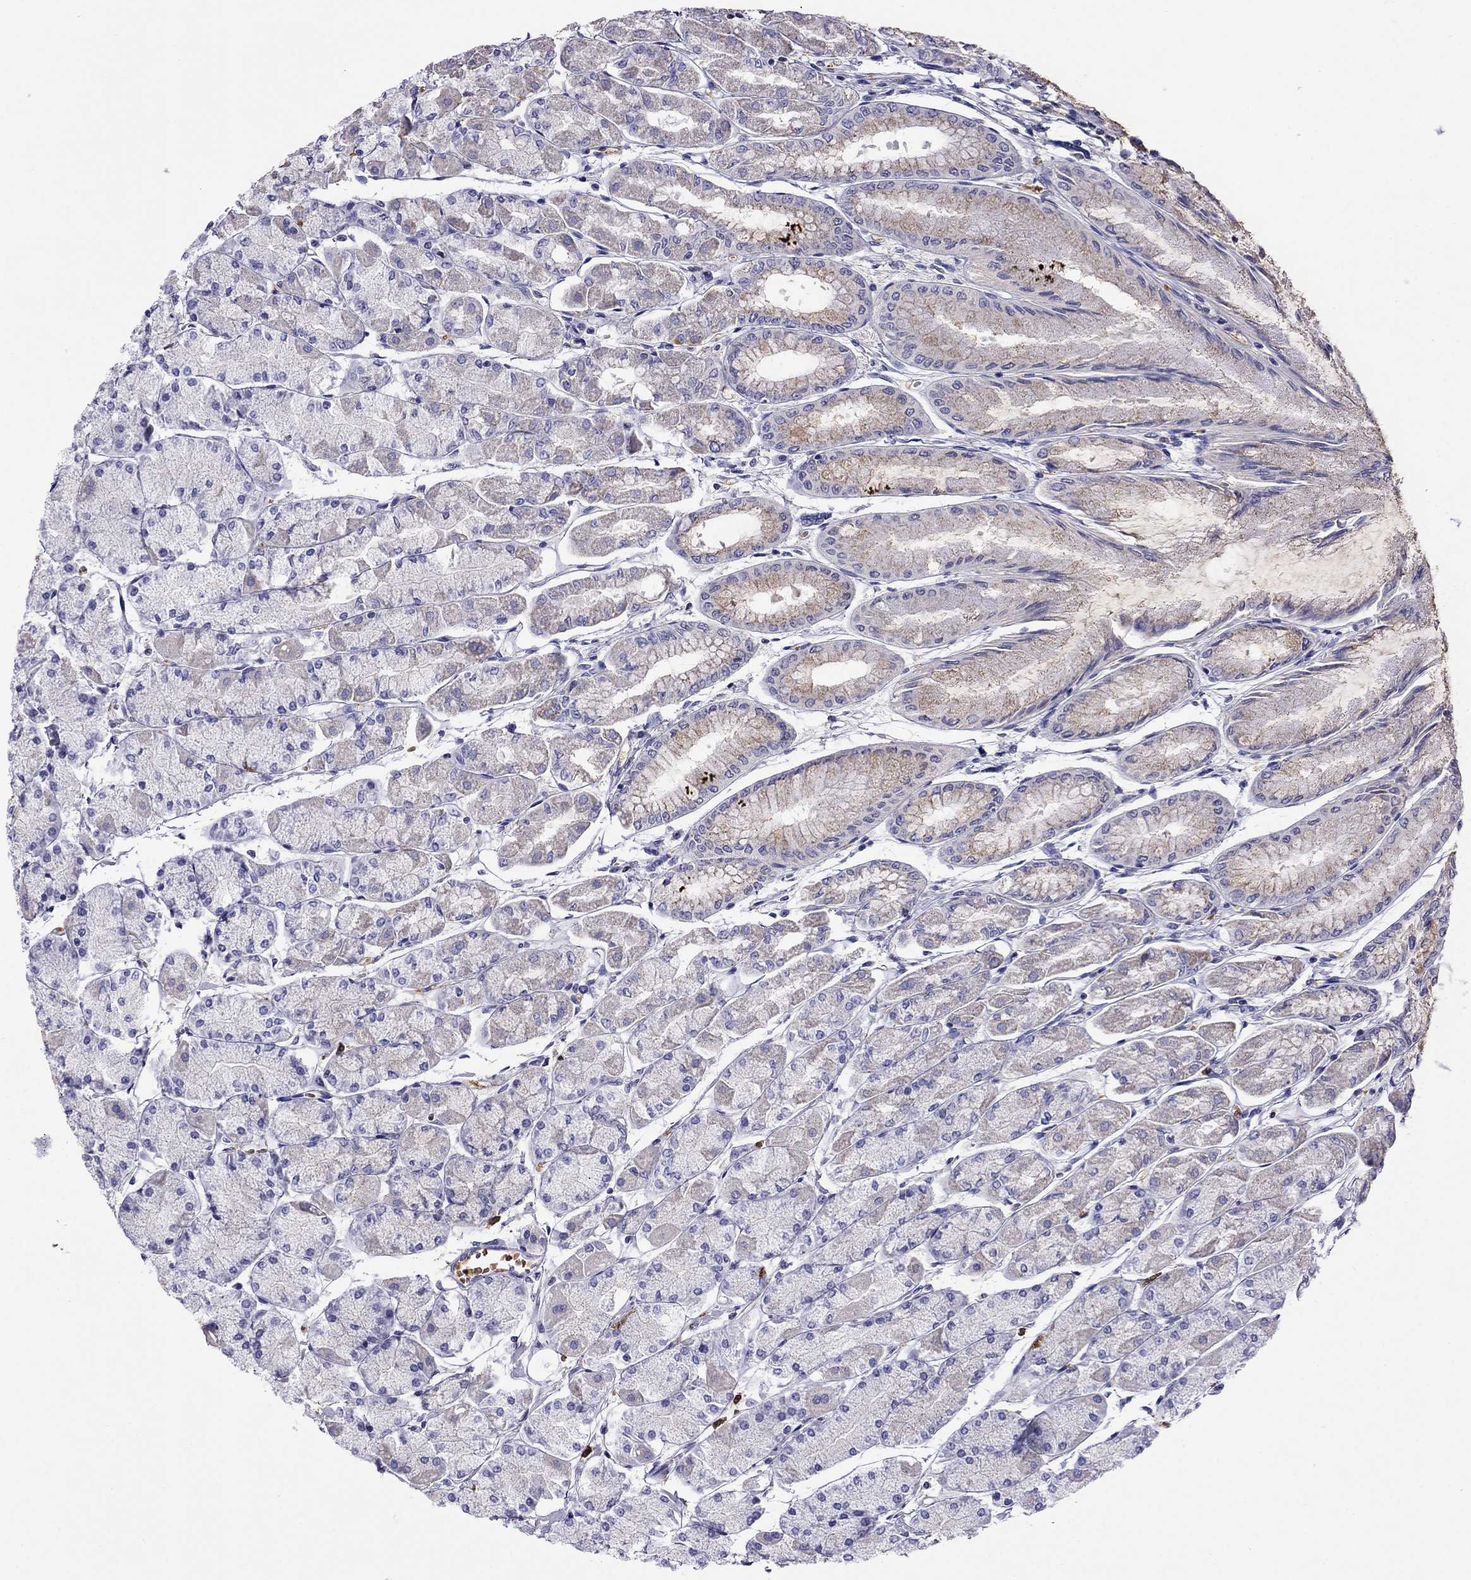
{"staining": {"intensity": "weak", "quantity": "<25%", "location": "cytoplasmic/membranous"}, "tissue": "stomach", "cell_type": "Glandular cells", "image_type": "normal", "snomed": [{"axis": "morphology", "description": "Normal tissue, NOS"}, {"axis": "topography", "description": "Stomach, upper"}], "caption": "A high-resolution histopathology image shows immunohistochemistry (IHC) staining of normal stomach, which demonstrates no significant expression in glandular cells.", "gene": "SCG2", "patient": {"sex": "male", "age": 60}}